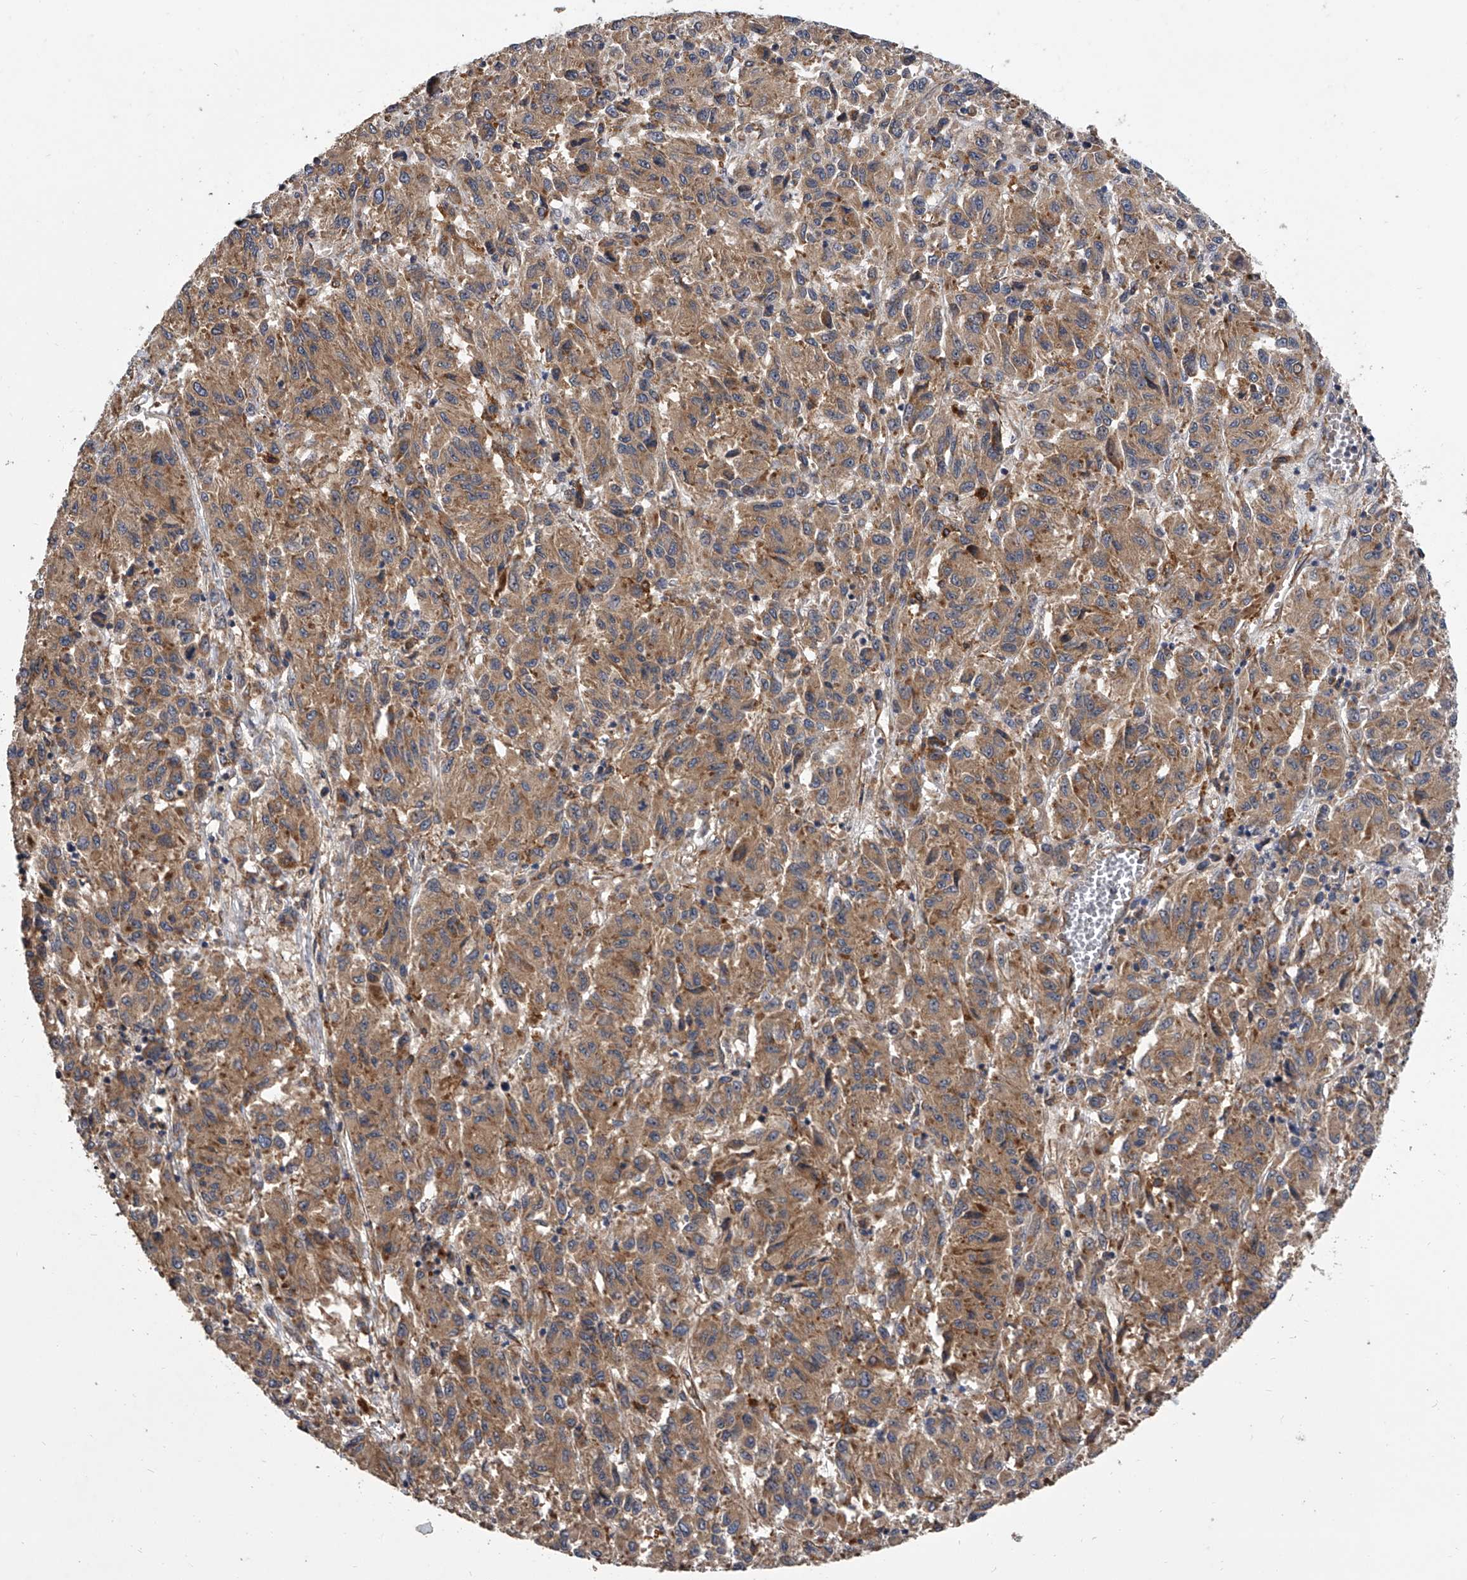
{"staining": {"intensity": "weak", "quantity": ">75%", "location": "cytoplasmic/membranous"}, "tissue": "melanoma", "cell_type": "Tumor cells", "image_type": "cancer", "snomed": [{"axis": "morphology", "description": "Malignant melanoma, Metastatic site"}, {"axis": "topography", "description": "Lung"}], "caption": "Weak cytoplasmic/membranous staining for a protein is seen in about >75% of tumor cells of melanoma using IHC.", "gene": "EXOC4", "patient": {"sex": "male", "age": 64}}